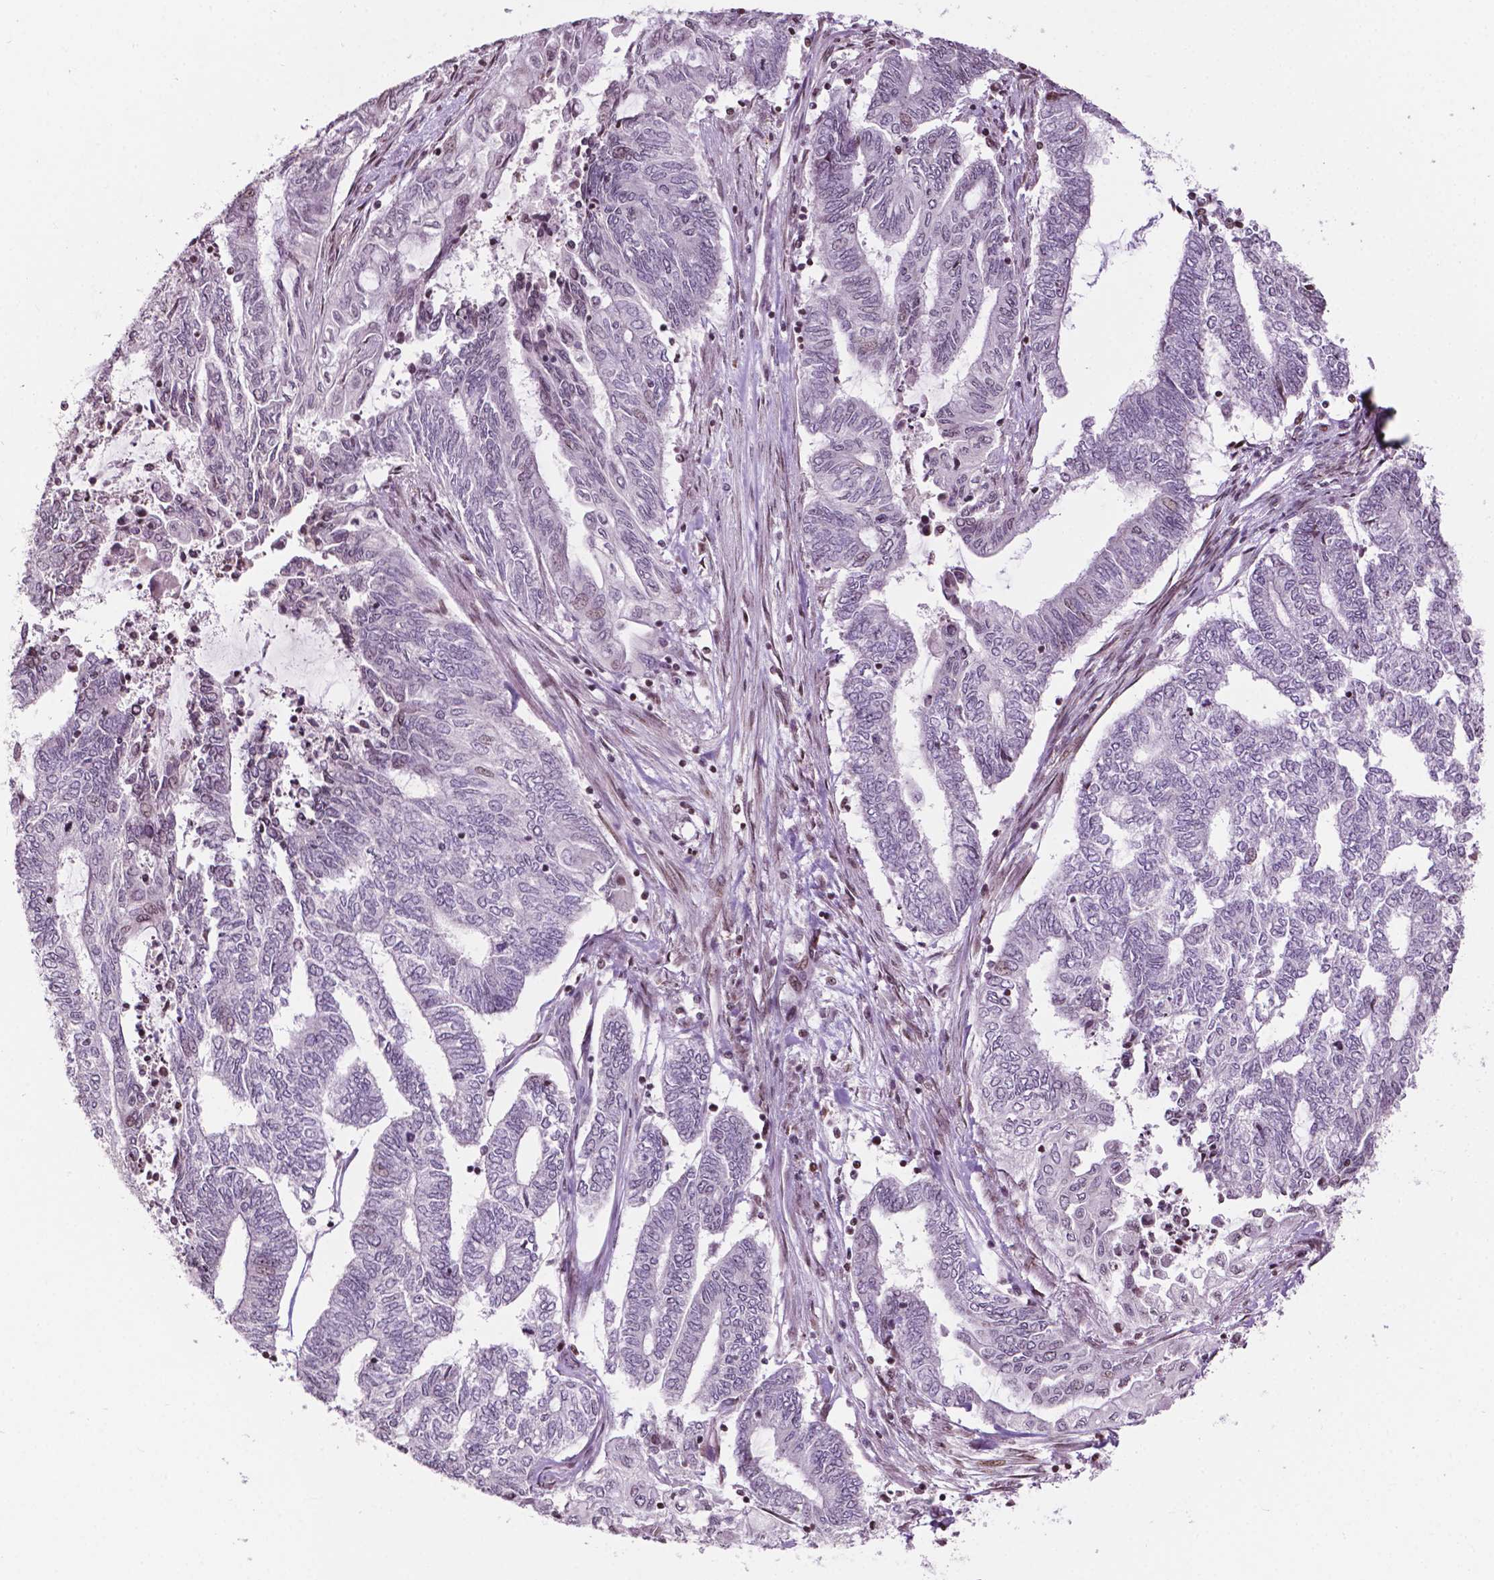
{"staining": {"intensity": "negative", "quantity": "none", "location": "none"}, "tissue": "endometrial cancer", "cell_type": "Tumor cells", "image_type": "cancer", "snomed": [{"axis": "morphology", "description": "Adenocarcinoma, NOS"}, {"axis": "topography", "description": "Uterus"}, {"axis": "topography", "description": "Endometrium"}], "caption": "This is an IHC photomicrograph of endometrial cancer. There is no expression in tumor cells.", "gene": "PTPN18", "patient": {"sex": "female", "age": 70}}